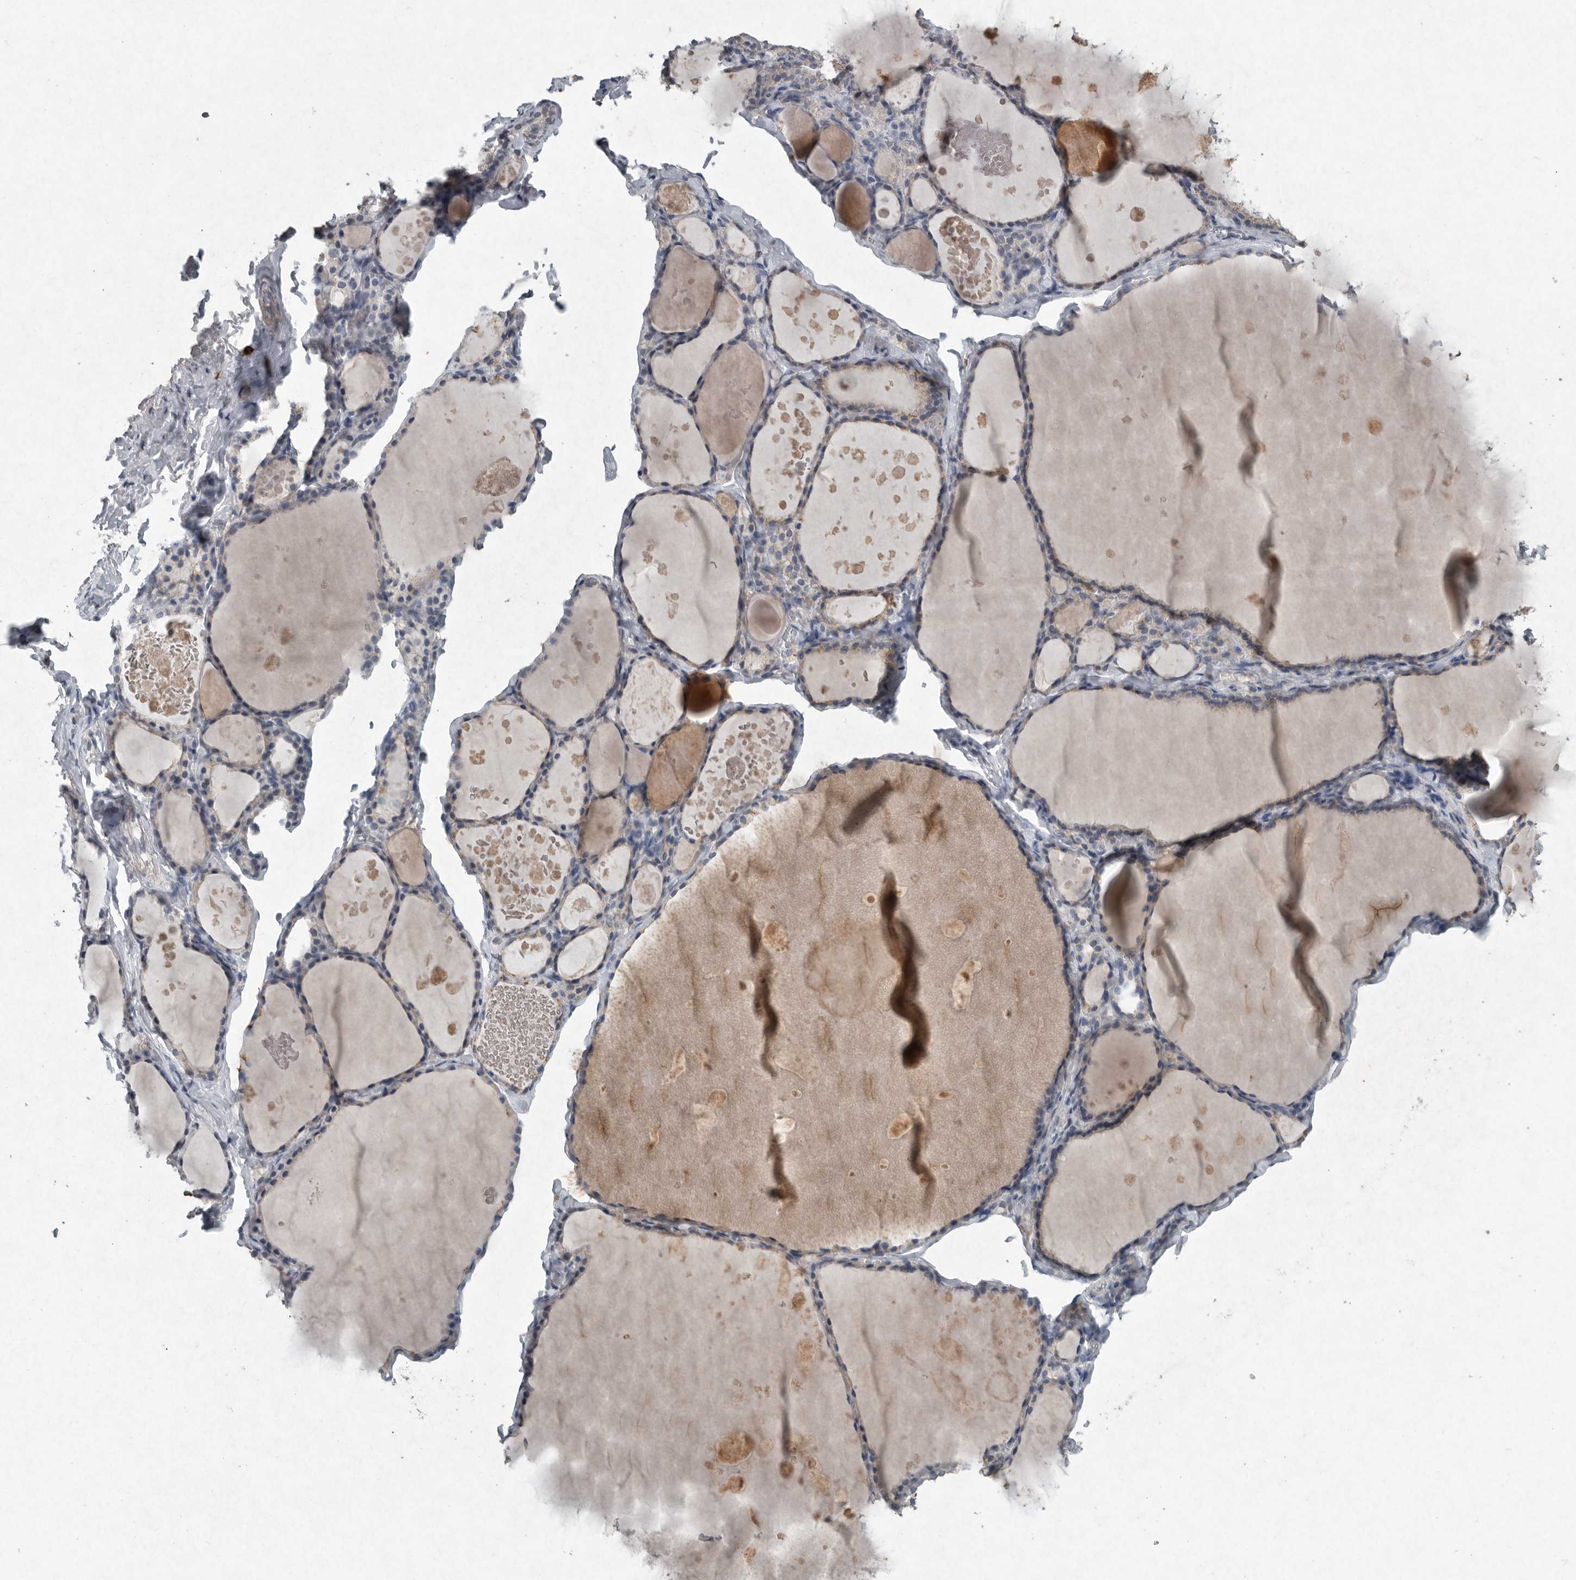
{"staining": {"intensity": "weak", "quantity": "<25%", "location": "cytoplasmic/membranous"}, "tissue": "thyroid gland", "cell_type": "Glandular cells", "image_type": "normal", "snomed": [{"axis": "morphology", "description": "Normal tissue, NOS"}, {"axis": "topography", "description": "Thyroid gland"}], "caption": "Thyroid gland was stained to show a protein in brown. There is no significant positivity in glandular cells. (DAB (3,3'-diaminobenzidine) IHC with hematoxylin counter stain).", "gene": "IL20", "patient": {"sex": "male", "age": 56}}